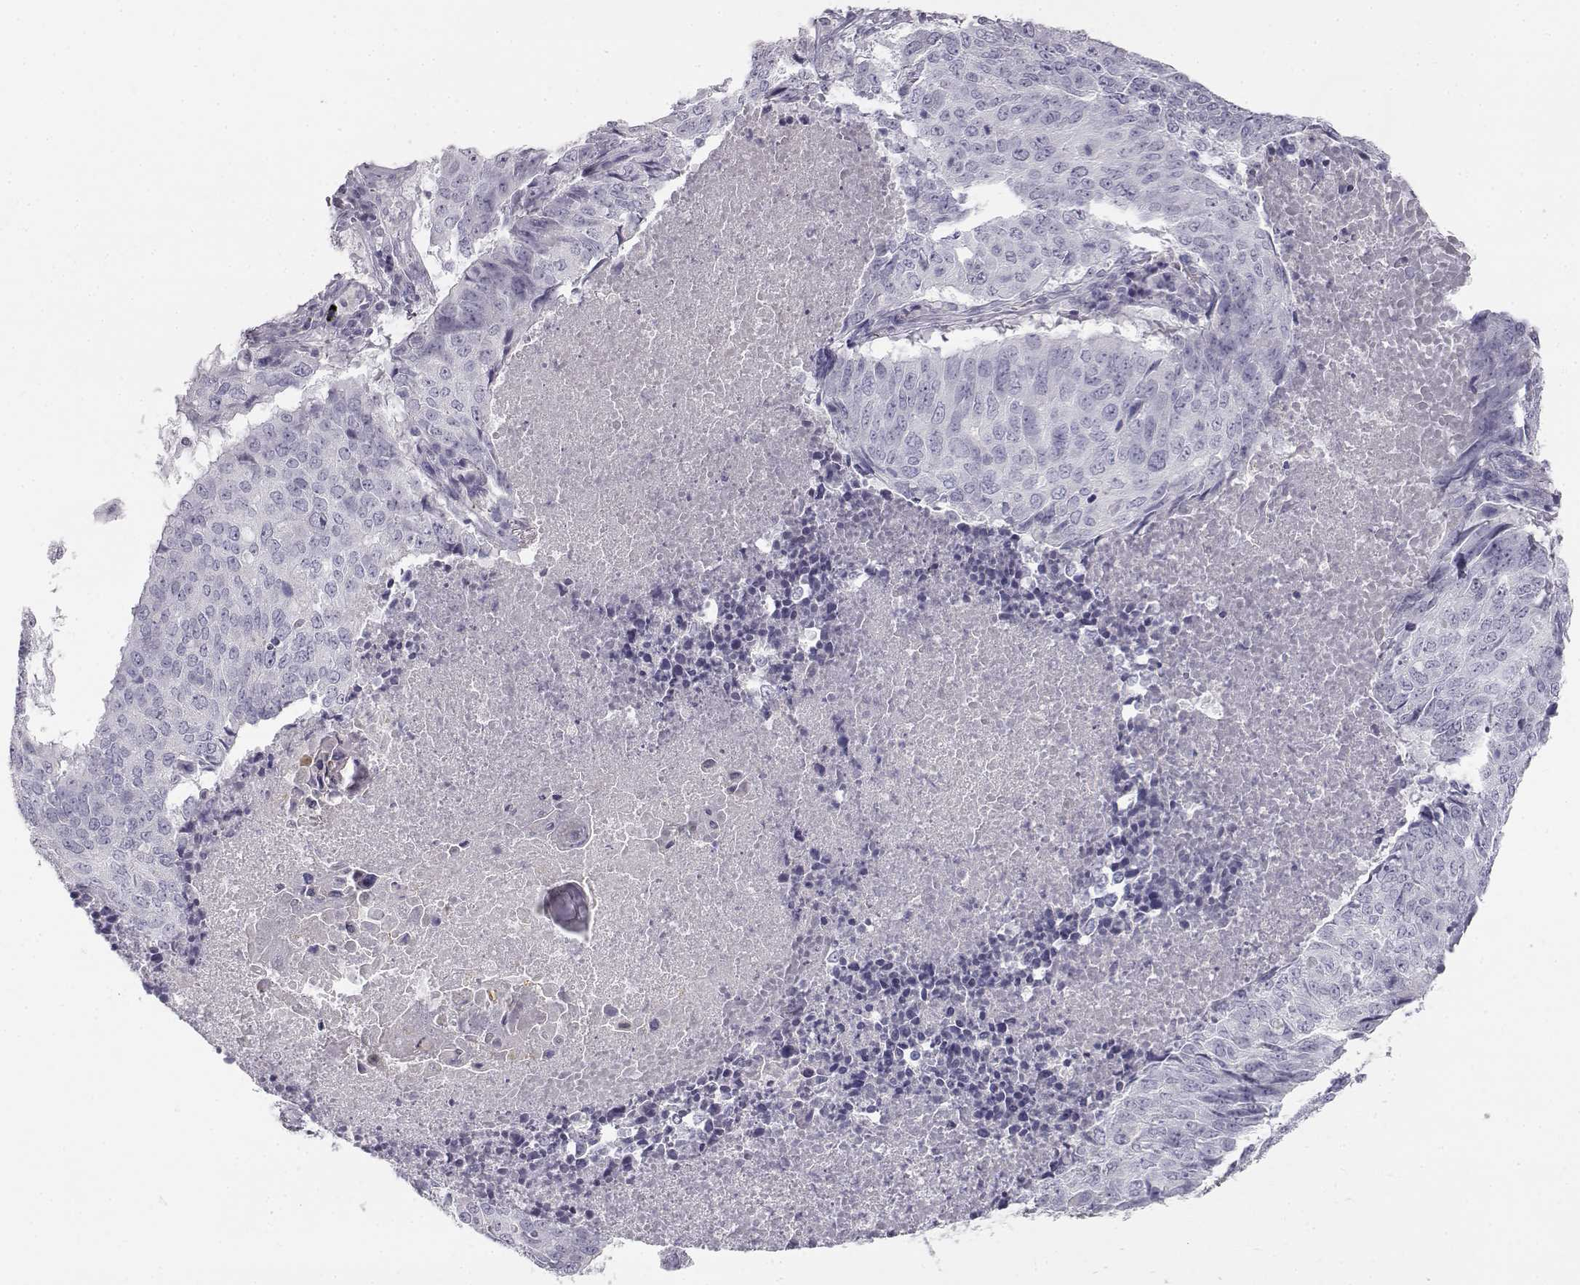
{"staining": {"intensity": "negative", "quantity": "none", "location": "none"}, "tissue": "lung cancer", "cell_type": "Tumor cells", "image_type": "cancer", "snomed": [{"axis": "morphology", "description": "Normal tissue, NOS"}, {"axis": "morphology", "description": "Squamous cell carcinoma, NOS"}, {"axis": "topography", "description": "Bronchus"}, {"axis": "topography", "description": "Lung"}], "caption": "There is no significant staining in tumor cells of lung cancer (squamous cell carcinoma).", "gene": "MYCBPAP", "patient": {"sex": "male", "age": 64}}